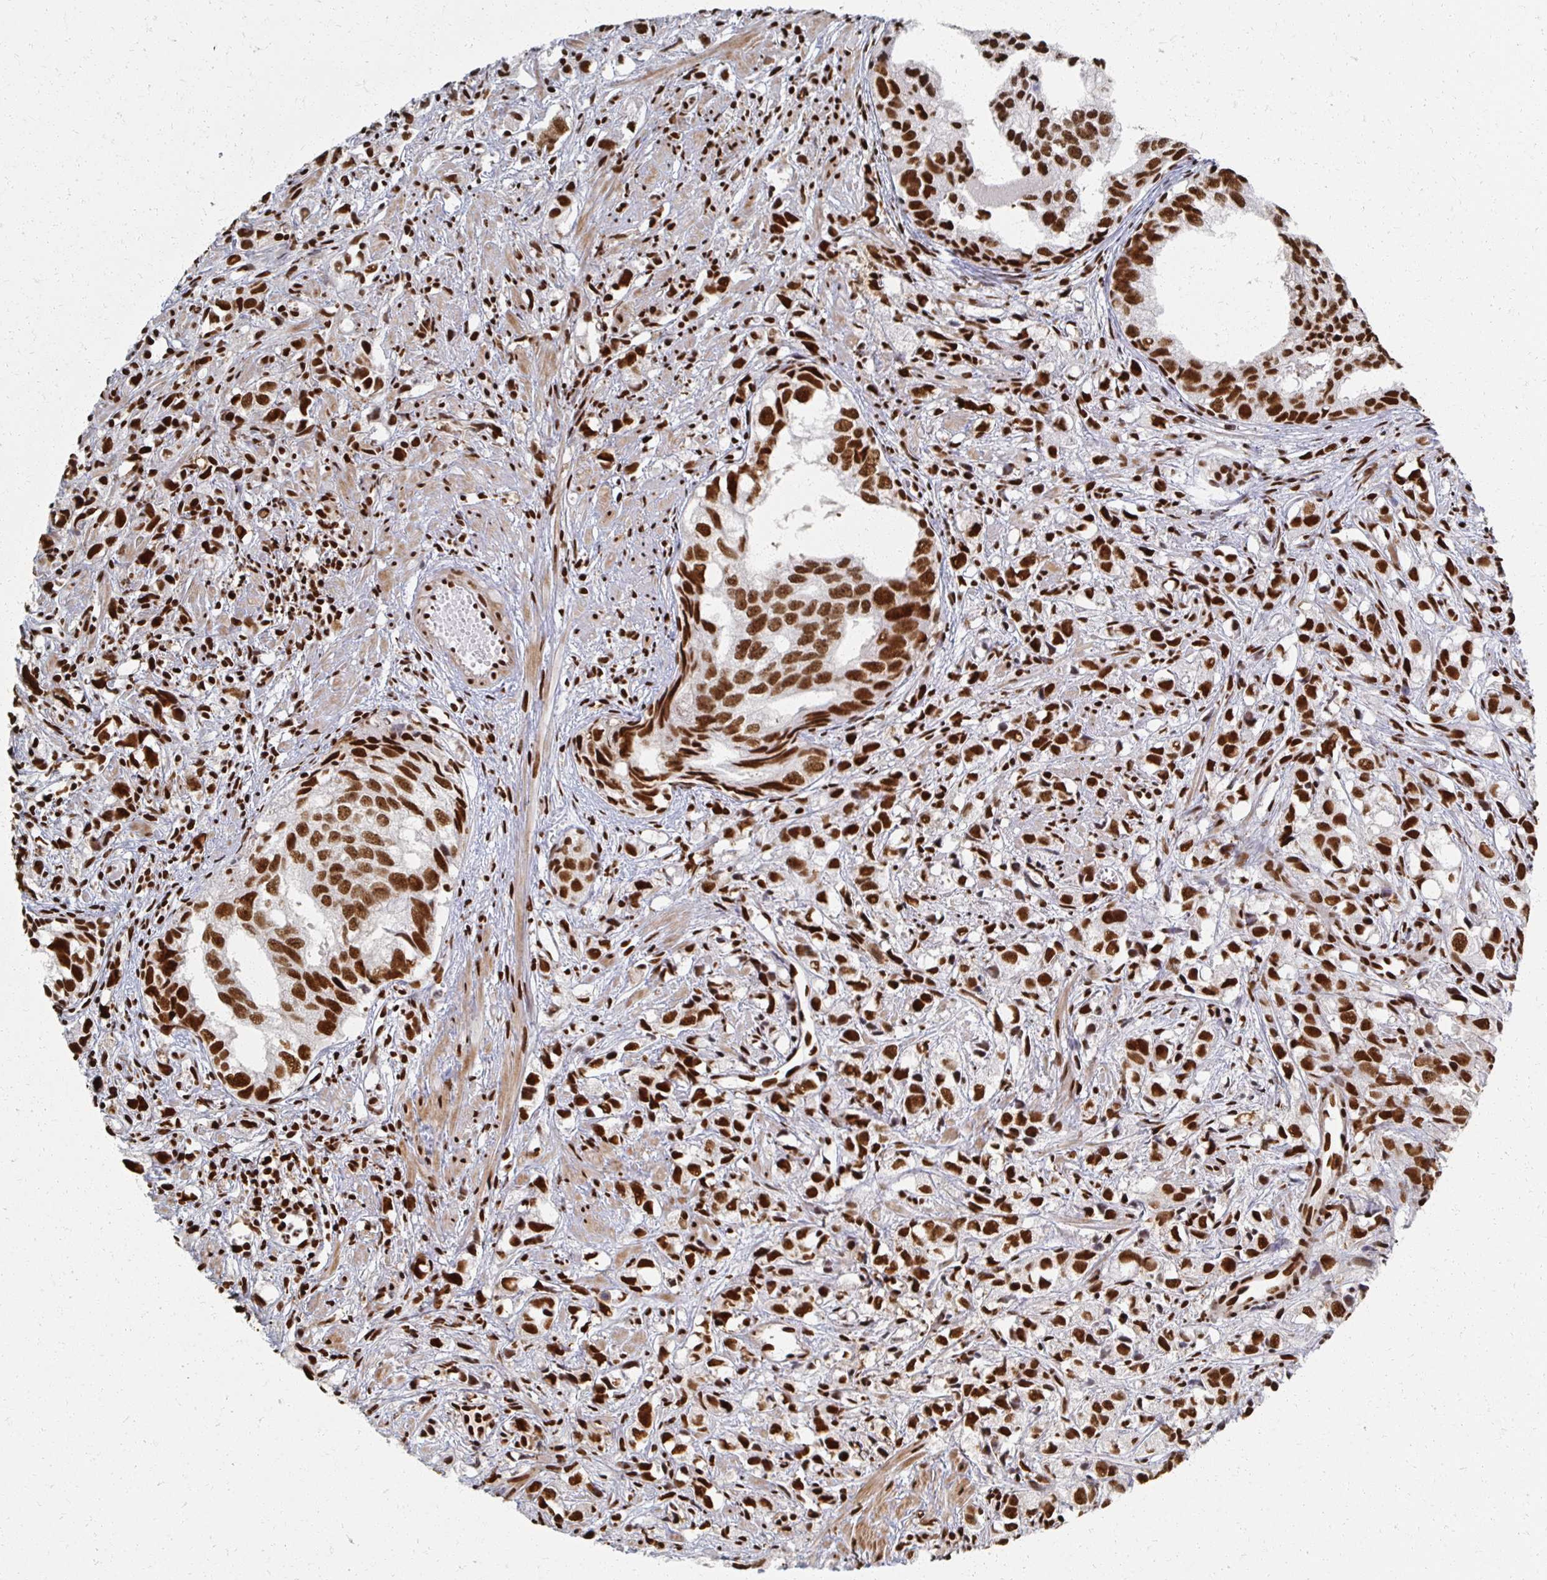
{"staining": {"intensity": "moderate", "quantity": ">75%", "location": "nuclear"}, "tissue": "prostate cancer", "cell_type": "Tumor cells", "image_type": "cancer", "snomed": [{"axis": "morphology", "description": "Adenocarcinoma, High grade"}, {"axis": "topography", "description": "Prostate"}], "caption": "Prostate cancer (adenocarcinoma (high-grade)) was stained to show a protein in brown. There is medium levels of moderate nuclear expression in approximately >75% of tumor cells.", "gene": "RBBP7", "patient": {"sex": "male", "age": 58}}